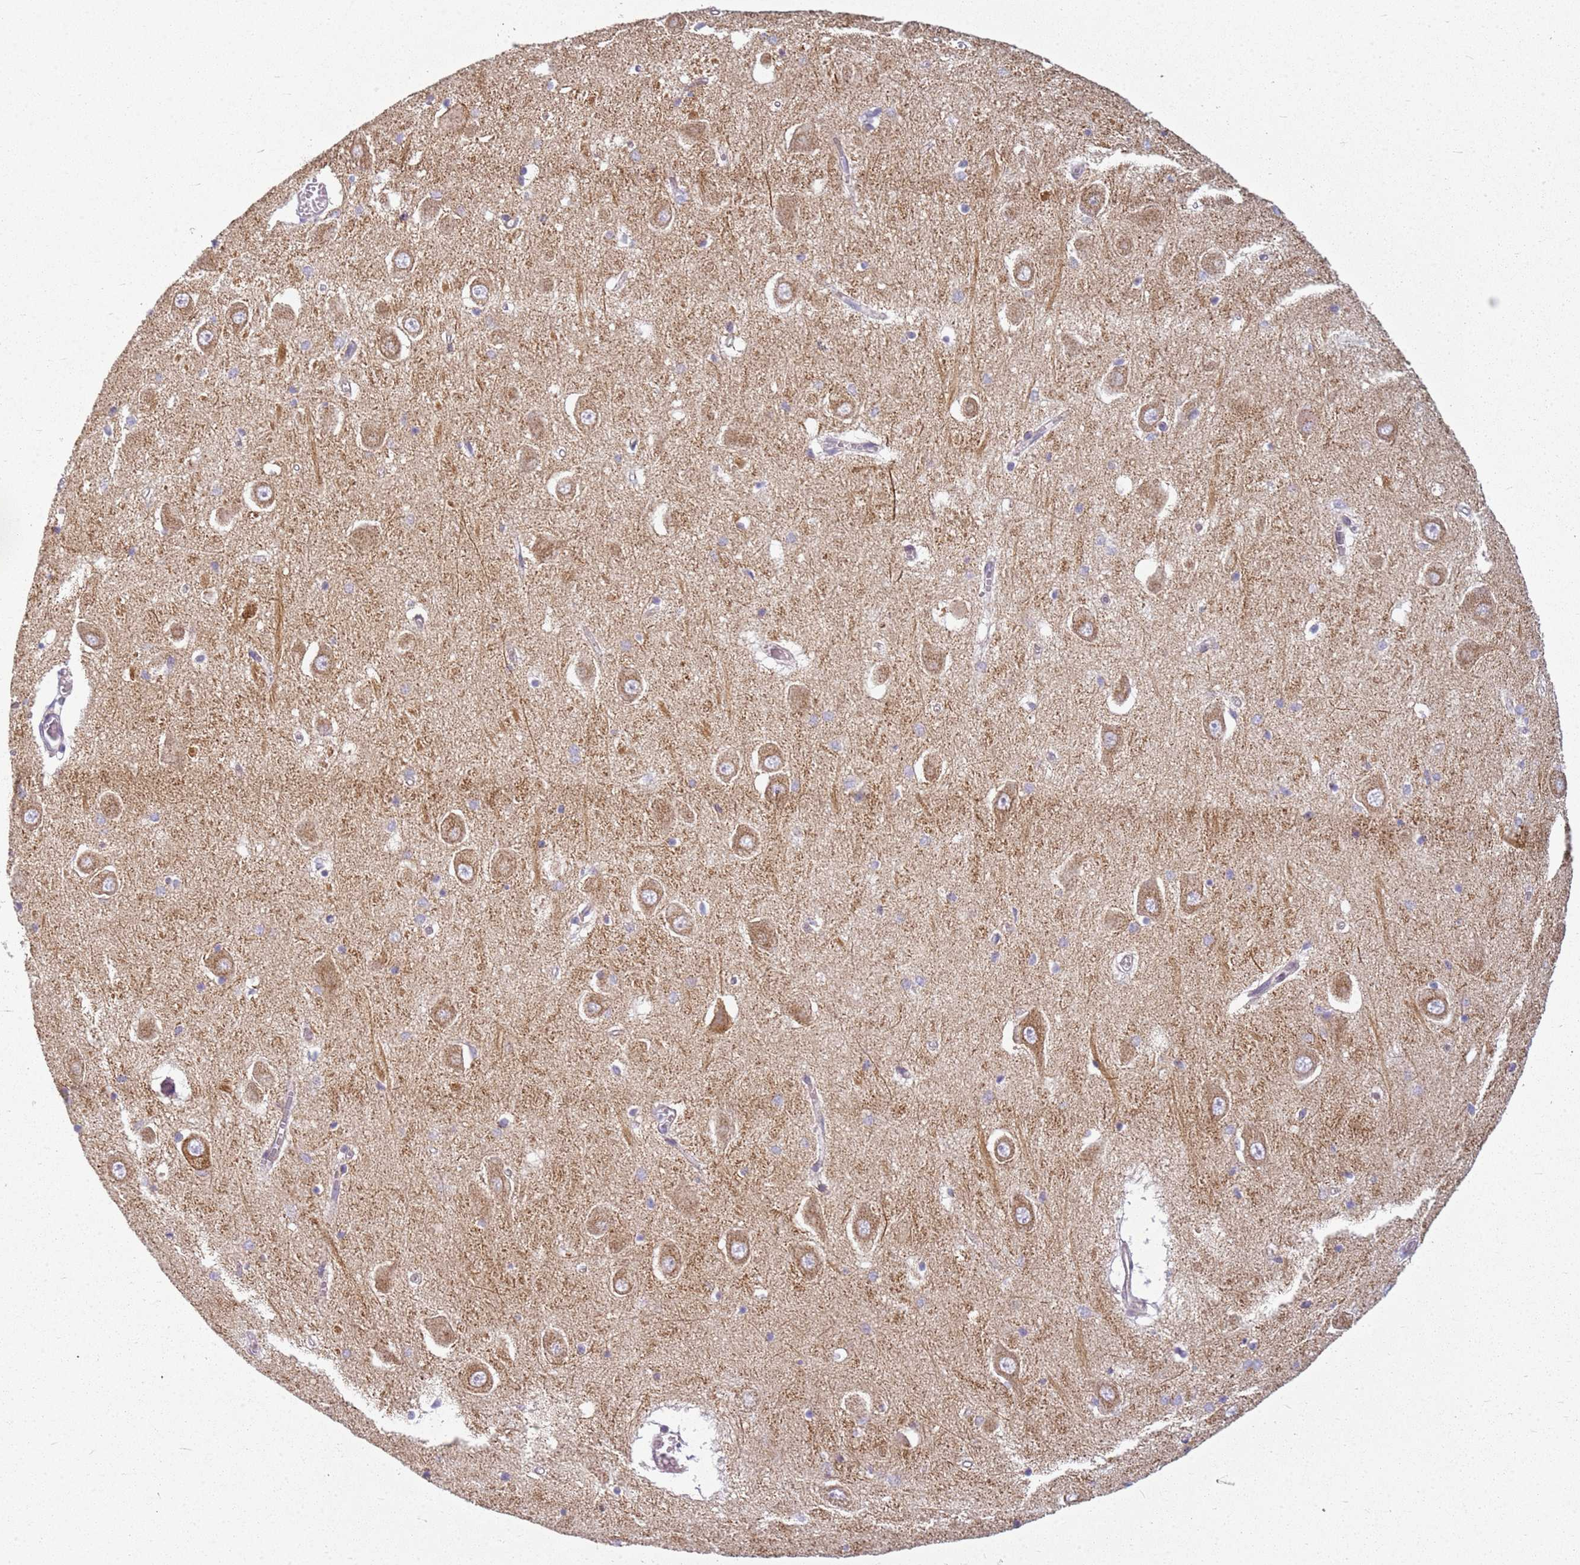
{"staining": {"intensity": "negative", "quantity": "none", "location": "none"}, "tissue": "hippocampus", "cell_type": "Glial cells", "image_type": "normal", "snomed": [{"axis": "morphology", "description": "Normal tissue, NOS"}, {"axis": "topography", "description": "Hippocampus"}], "caption": "Micrograph shows no protein staining in glial cells of unremarkable hippocampus. Nuclei are stained in blue.", "gene": "TMEM200C", "patient": {"sex": "male", "age": 70}}